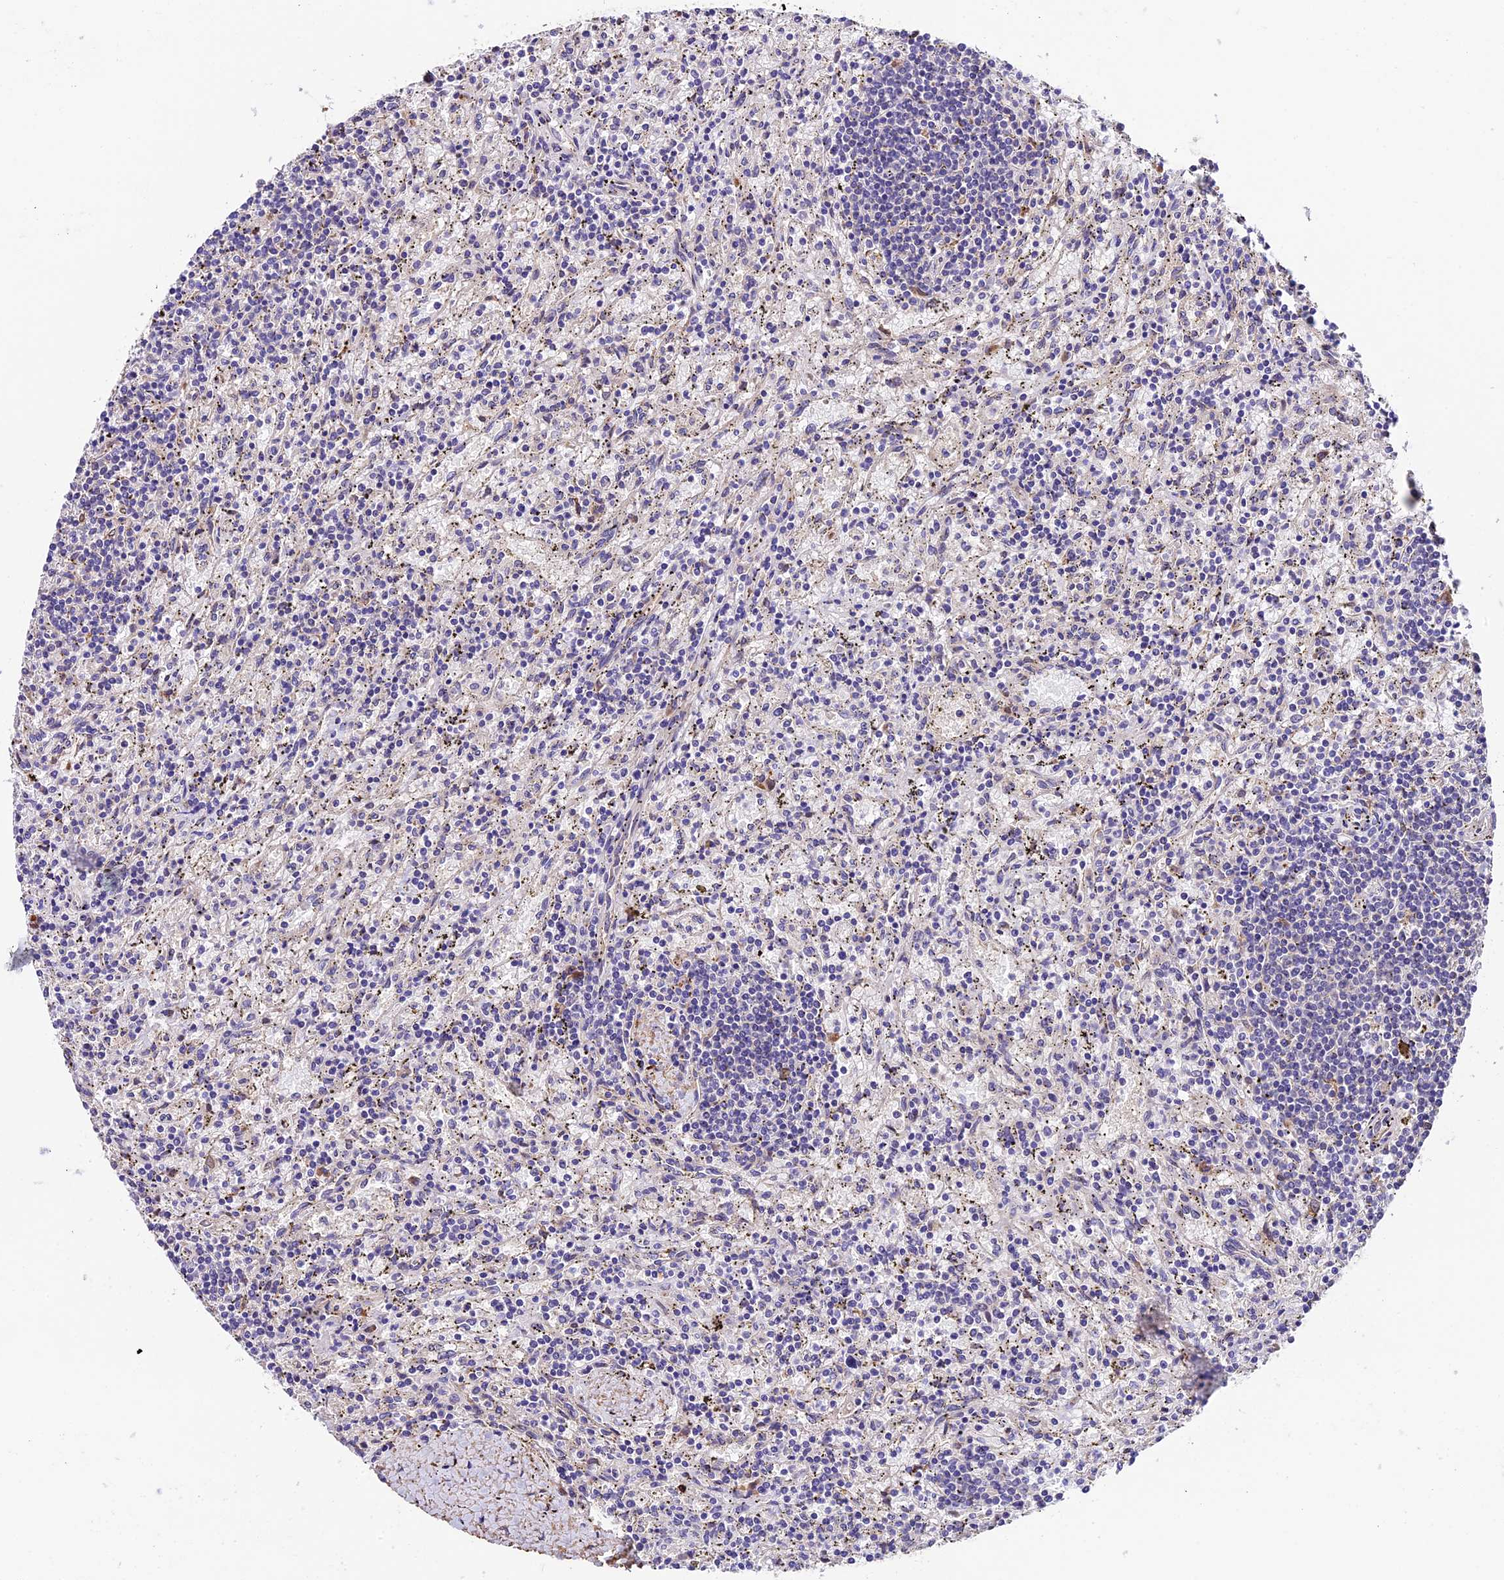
{"staining": {"intensity": "negative", "quantity": "none", "location": "none"}, "tissue": "lymphoma", "cell_type": "Tumor cells", "image_type": "cancer", "snomed": [{"axis": "morphology", "description": "Malignant lymphoma, non-Hodgkin's type, Low grade"}, {"axis": "topography", "description": "Spleen"}], "caption": "Photomicrograph shows no protein expression in tumor cells of malignant lymphoma, non-Hodgkin's type (low-grade) tissue.", "gene": "LSM7", "patient": {"sex": "male", "age": 76}}